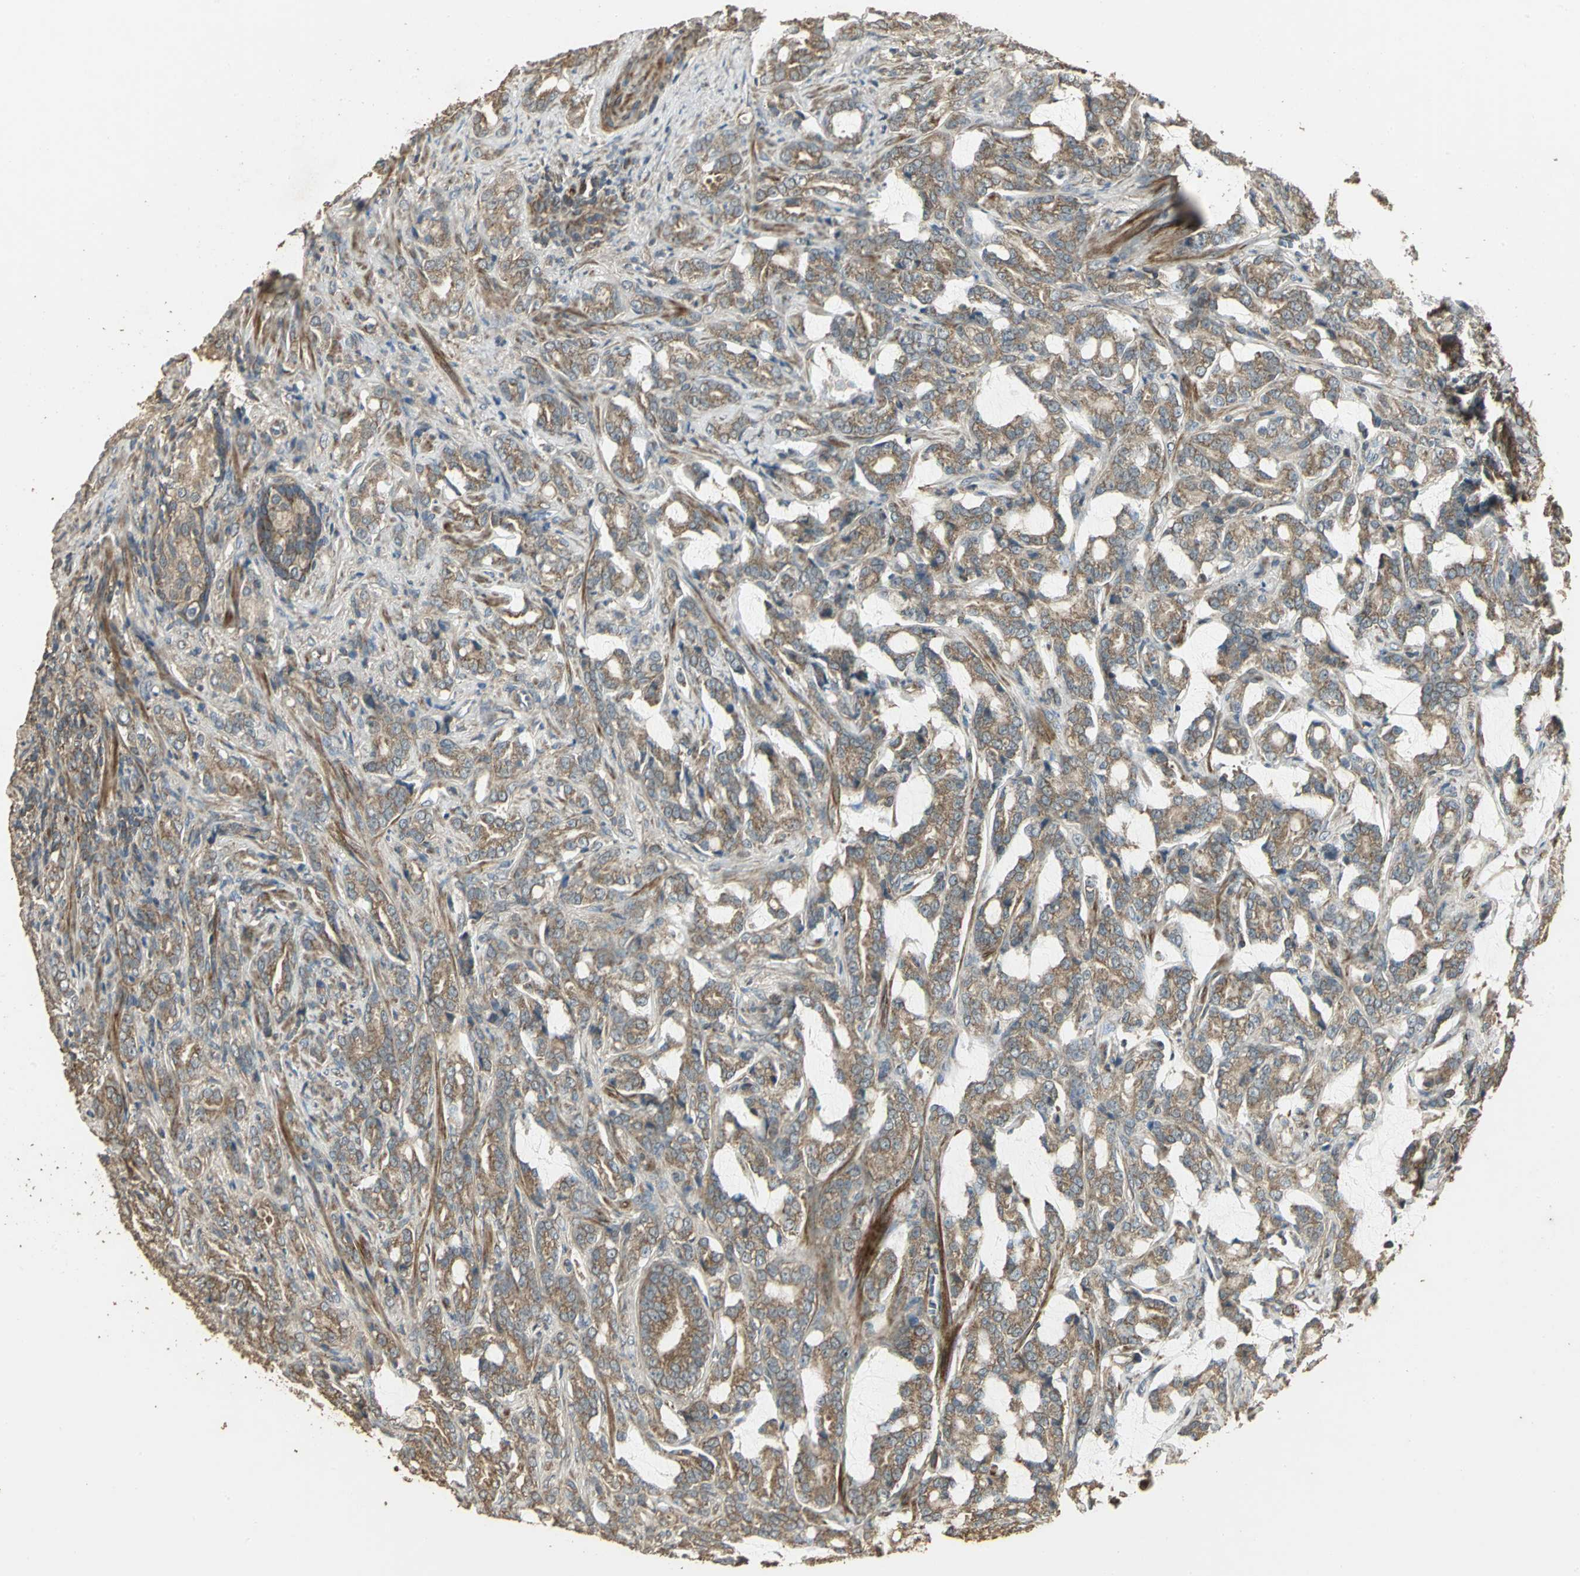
{"staining": {"intensity": "moderate", "quantity": ">75%", "location": "cytoplasmic/membranous"}, "tissue": "prostate cancer", "cell_type": "Tumor cells", "image_type": "cancer", "snomed": [{"axis": "morphology", "description": "Adenocarcinoma, Low grade"}, {"axis": "topography", "description": "Prostate"}], "caption": "IHC of human prostate low-grade adenocarcinoma displays medium levels of moderate cytoplasmic/membranous staining in approximately >75% of tumor cells. The staining was performed using DAB to visualize the protein expression in brown, while the nuclei were stained in blue with hematoxylin (Magnification: 20x).", "gene": "KANK1", "patient": {"sex": "male", "age": 58}}